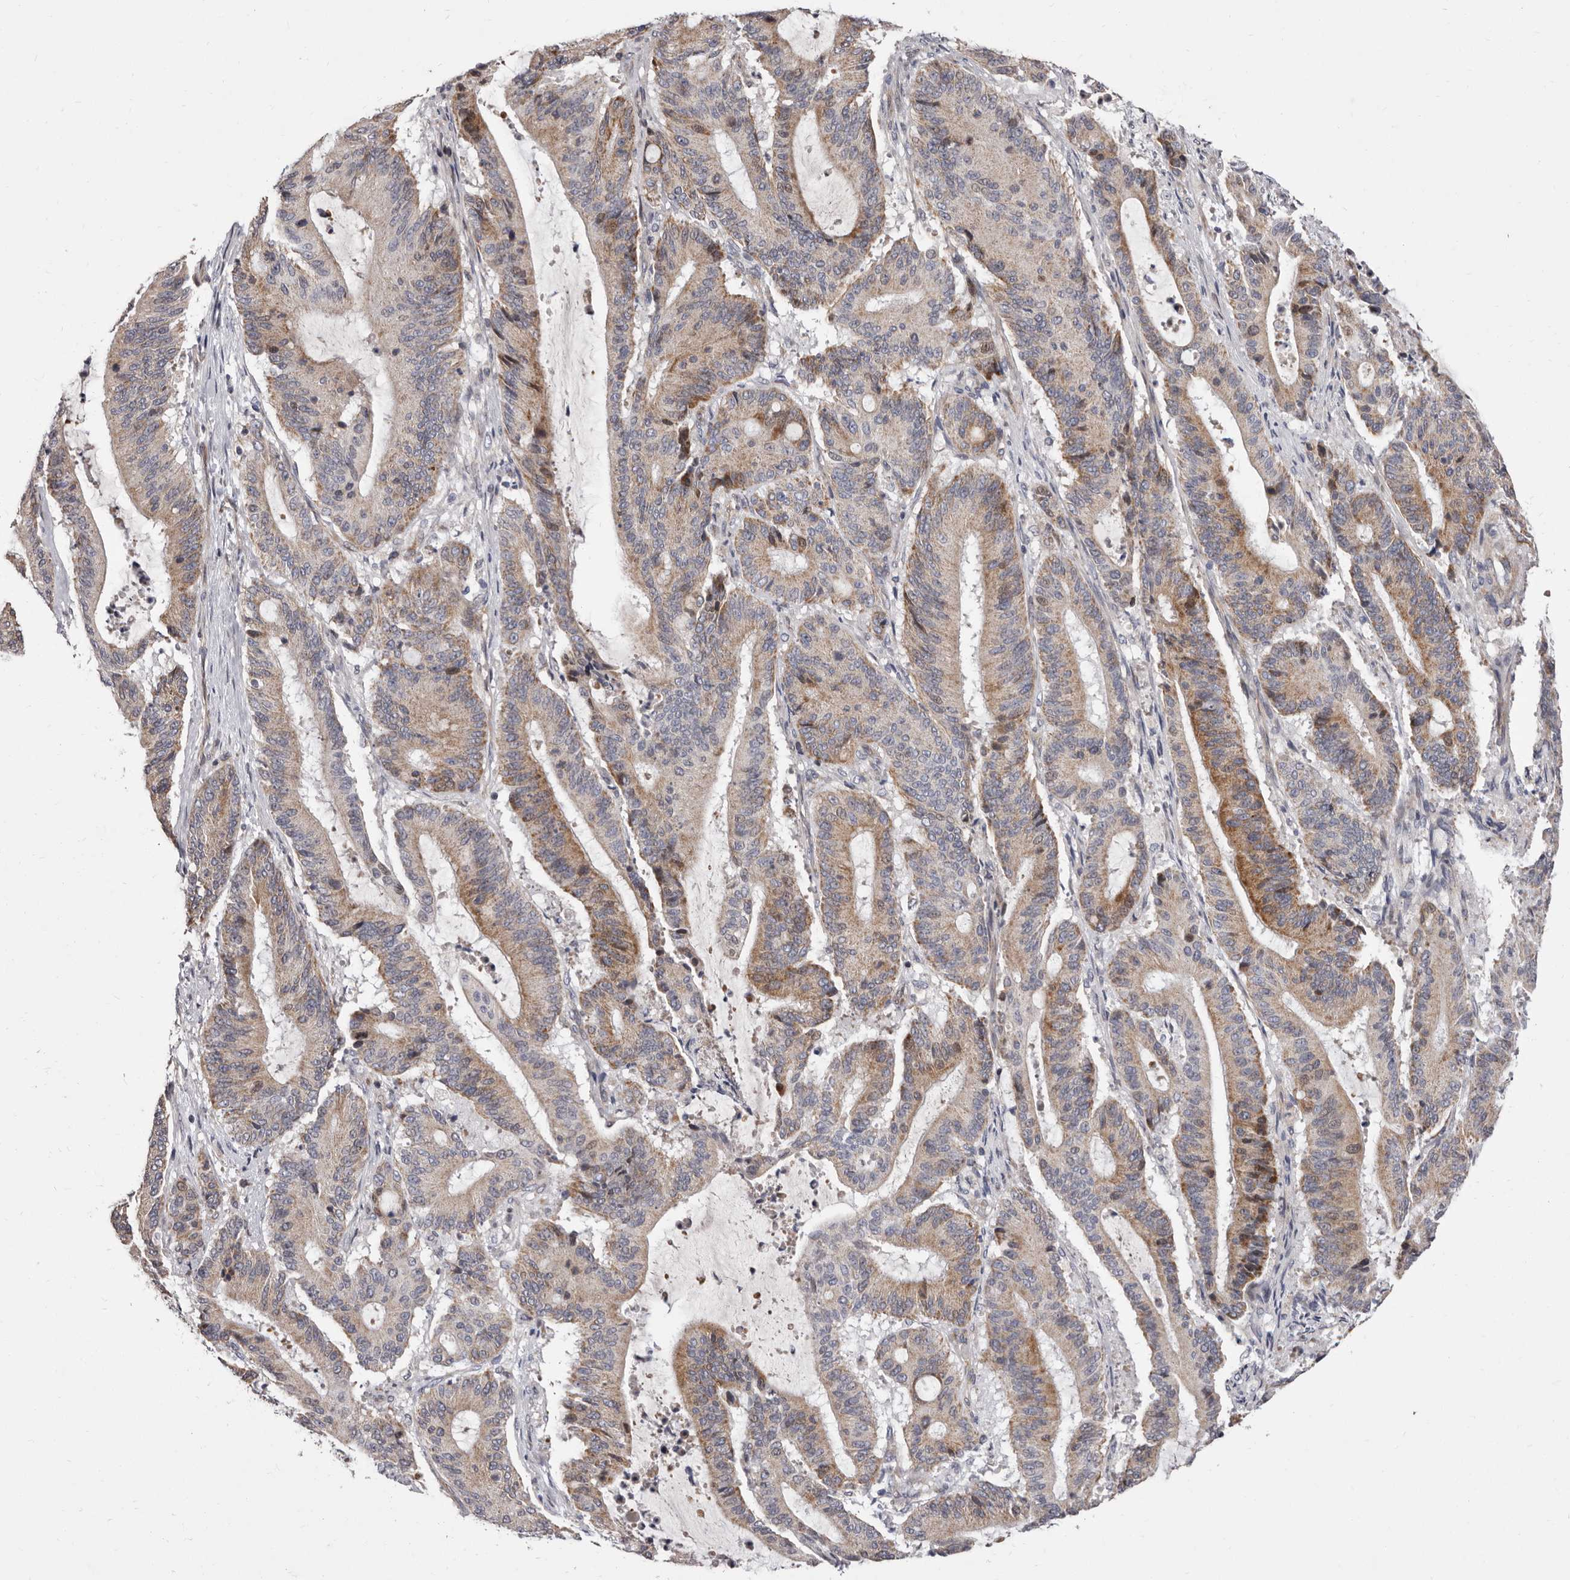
{"staining": {"intensity": "moderate", "quantity": "25%-75%", "location": "cytoplasmic/membranous"}, "tissue": "liver cancer", "cell_type": "Tumor cells", "image_type": "cancer", "snomed": [{"axis": "morphology", "description": "Cholangiocarcinoma"}, {"axis": "topography", "description": "Liver"}], "caption": "Protein analysis of liver cholangiocarcinoma tissue shows moderate cytoplasmic/membranous positivity in approximately 25%-75% of tumor cells. Using DAB (brown) and hematoxylin (blue) stains, captured at high magnification using brightfield microscopy.", "gene": "TIMM17B", "patient": {"sex": "female", "age": 73}}